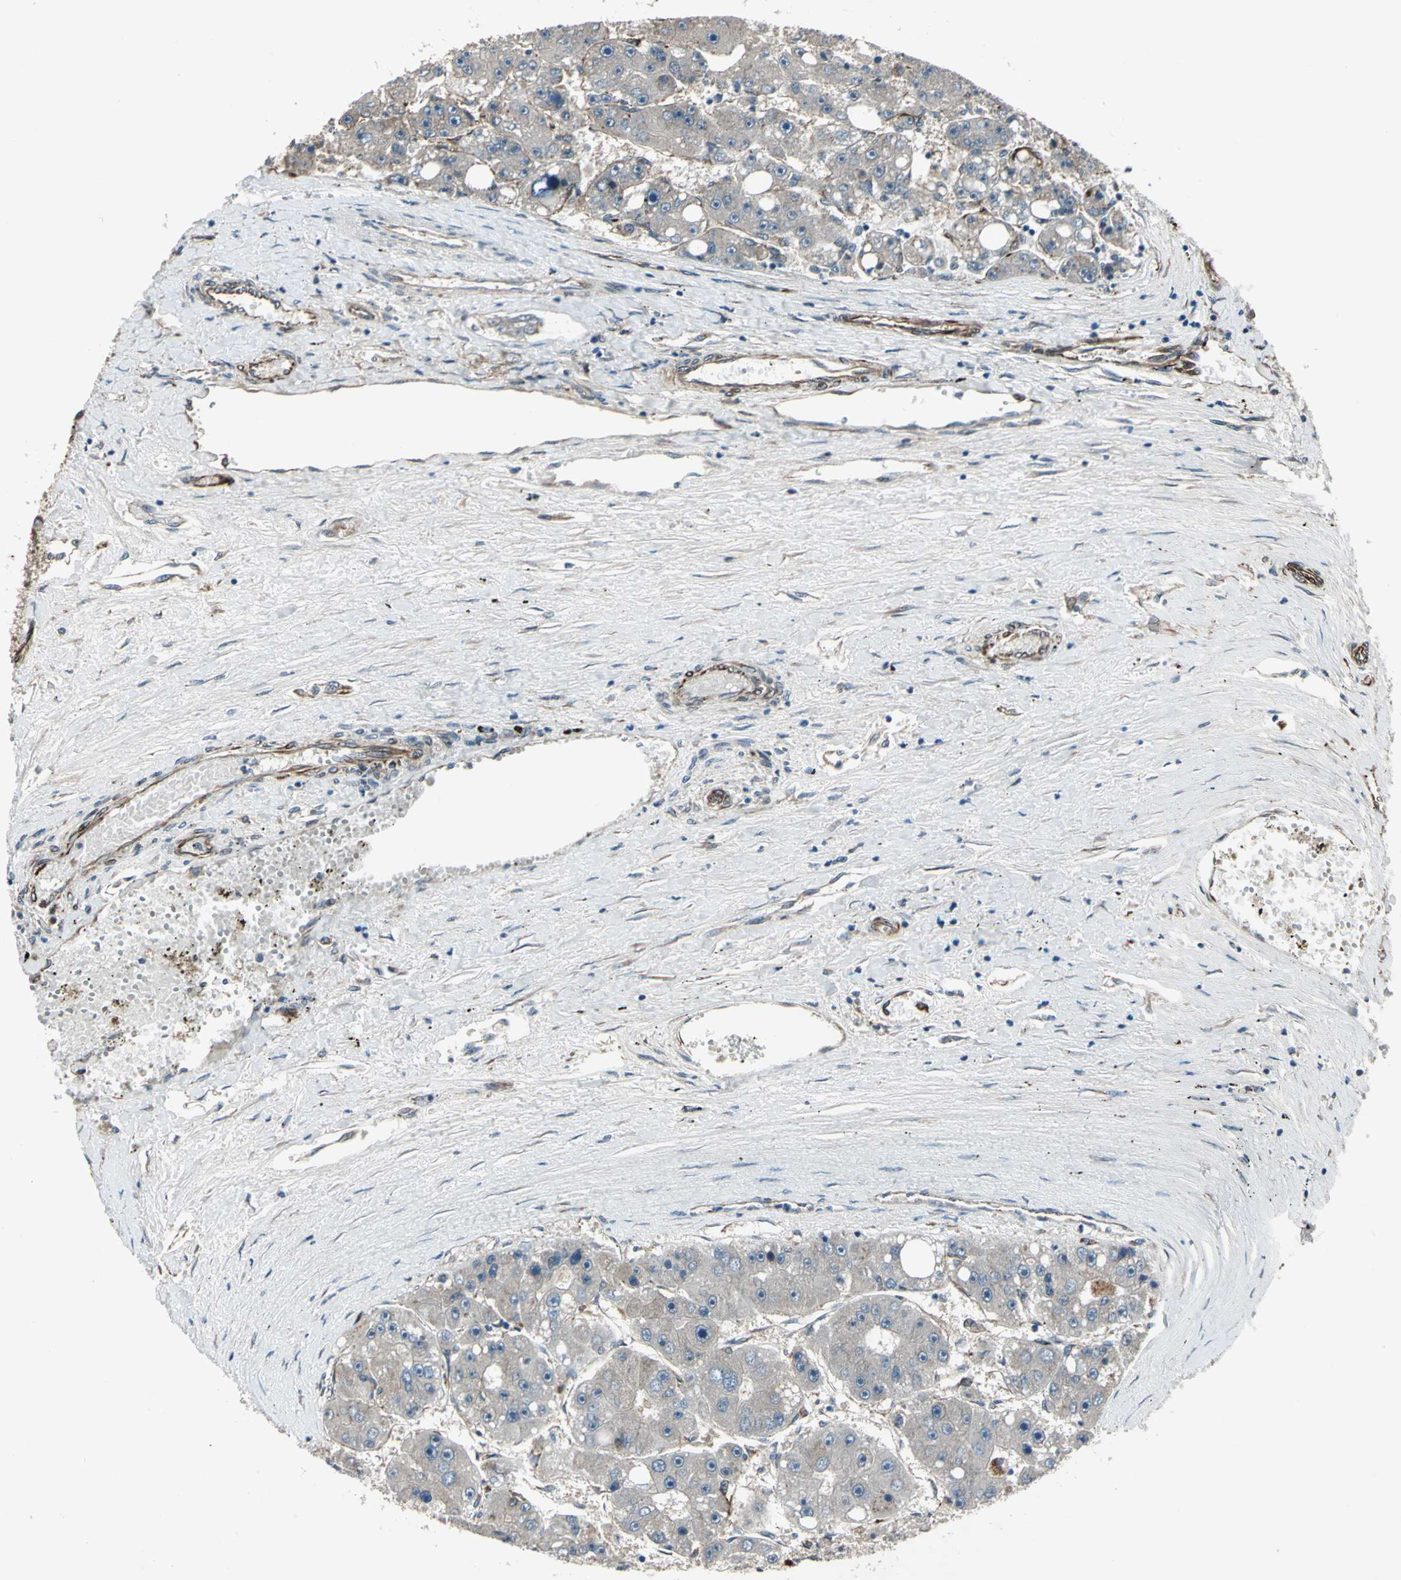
{"staining": {"intensity": "weak", "quantity": "<25%", "location": "cytoplasmic/membranous"}, "tissue": "liver cancer", "cell_type": "Tumor cells", "image_type": "cancer", "snomed": [{"axis": "morphology", "description": "Carcinoma, Hepatocellular, NOS"}, {"axis": "topography", "description": "Liver"}], "caption": "Immunohistochemistry micrograph of neoplastic tissue: liver cancer (hepatocellular carcinoma) stained with DAB (3,3'-diaminobenzidine) reveals no significant protein expression in tumor cells. The staining was performed using DAB (3,3'-diaminobenzidine) to visualize the protein expression in brown, while the nuclei were stained in blue with hematoxylin (Magnification: 20x).", "gene": "EXD2", "patient": {"sex": "female", "age": 61}}